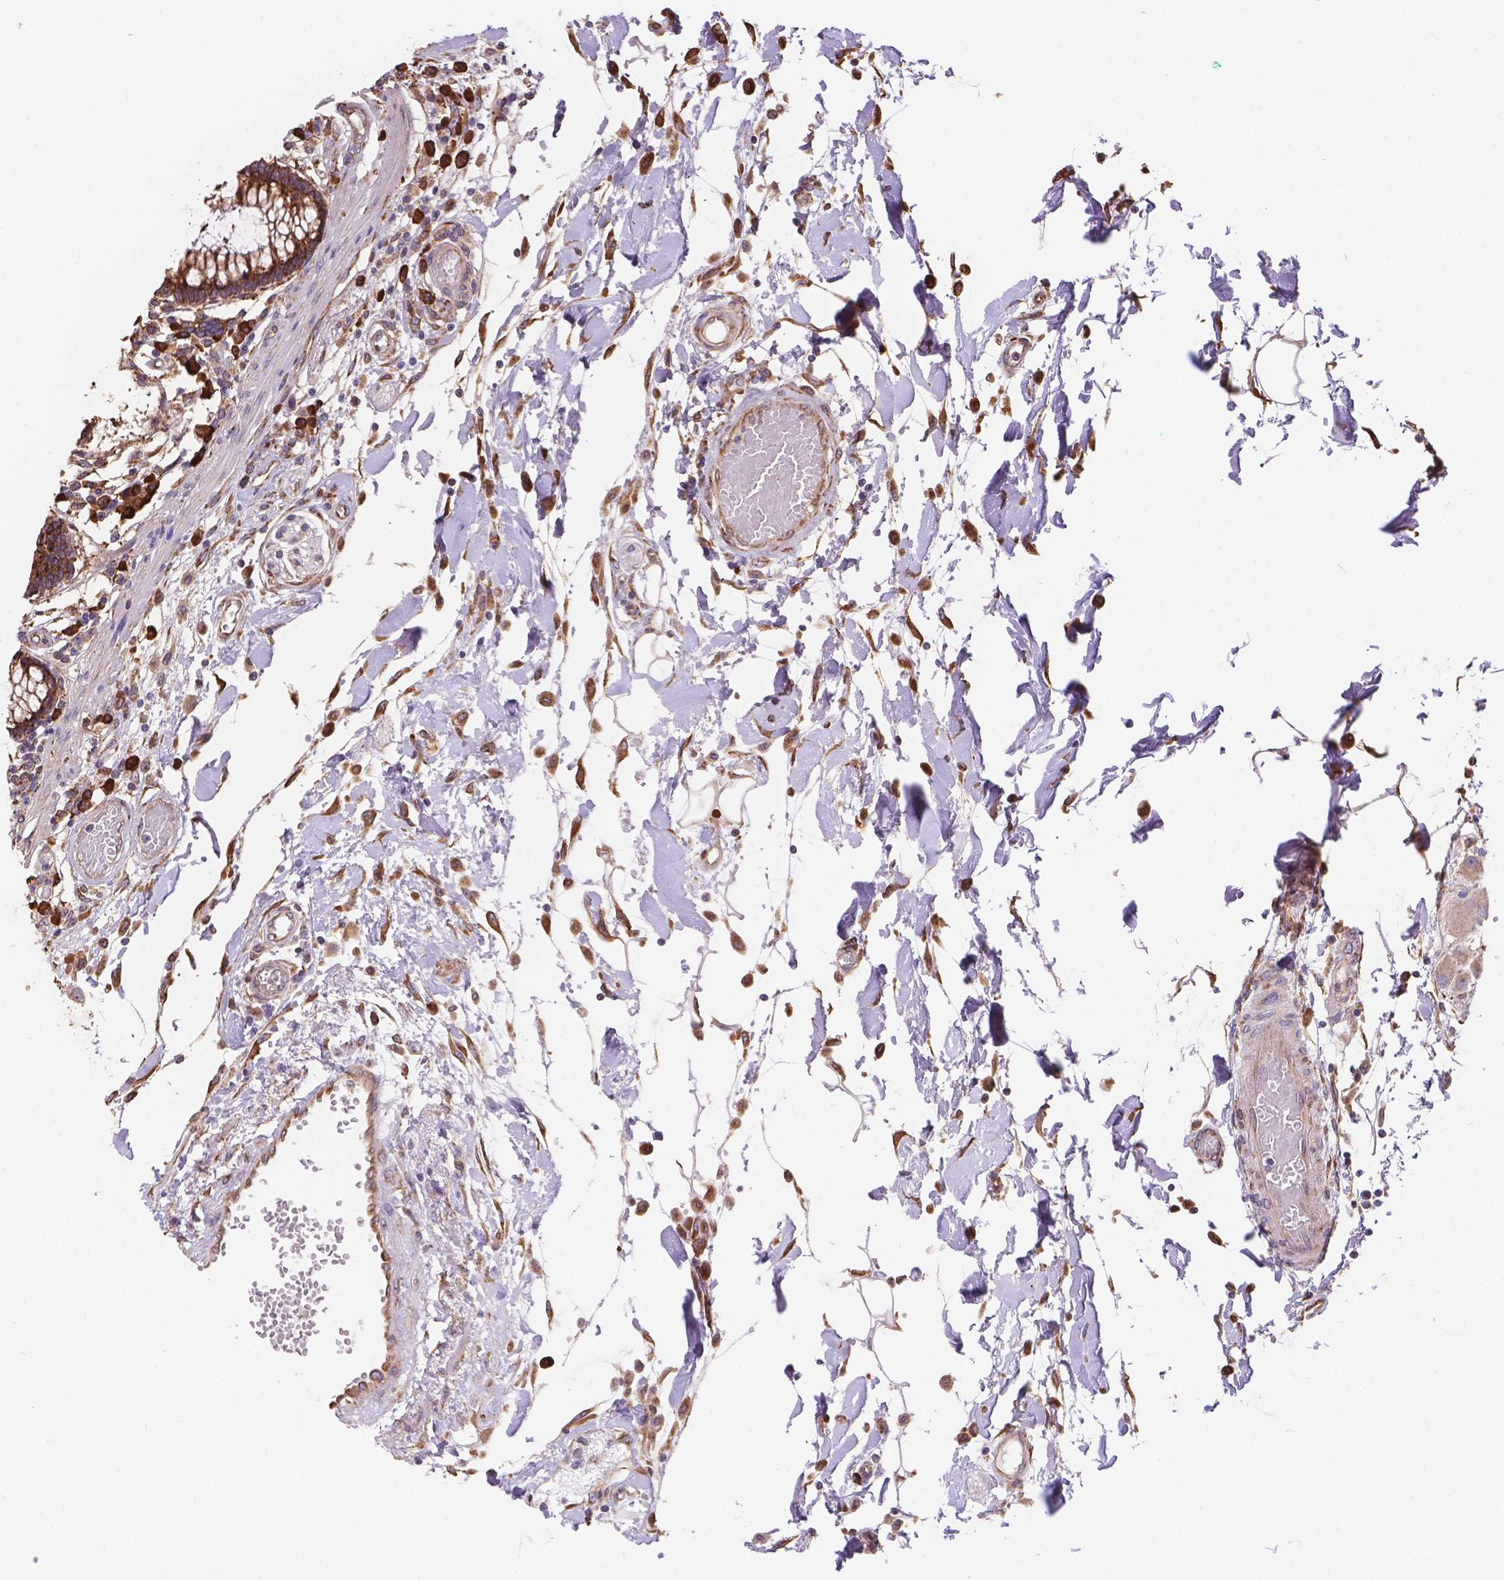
{"staining": {"intensity": "weak", "quantity": "25%-75%", "location": "cytoplasmic/membranous"}, "tissue": "colon", "cell_type": "Endothelial cells", "image_type": "normal", "snomed": [{"axis": "morphology", "description": "Normal tissue, NOS"}, {"axis": "morphology", "description": "Adenocarcinoma, NOS"}, {"axis": "topography", "description": "Colon"}], "caption": "Immunohistochemistry (IHC) micrograph of benign human colon stained for a protein (brown), which demonstrates low levels of weak cytoplasmic/membranous expression in about 25%-75% of endothelial cells.", "gene": "IPO11", "patient": {"sex": "male", "age": 83}}